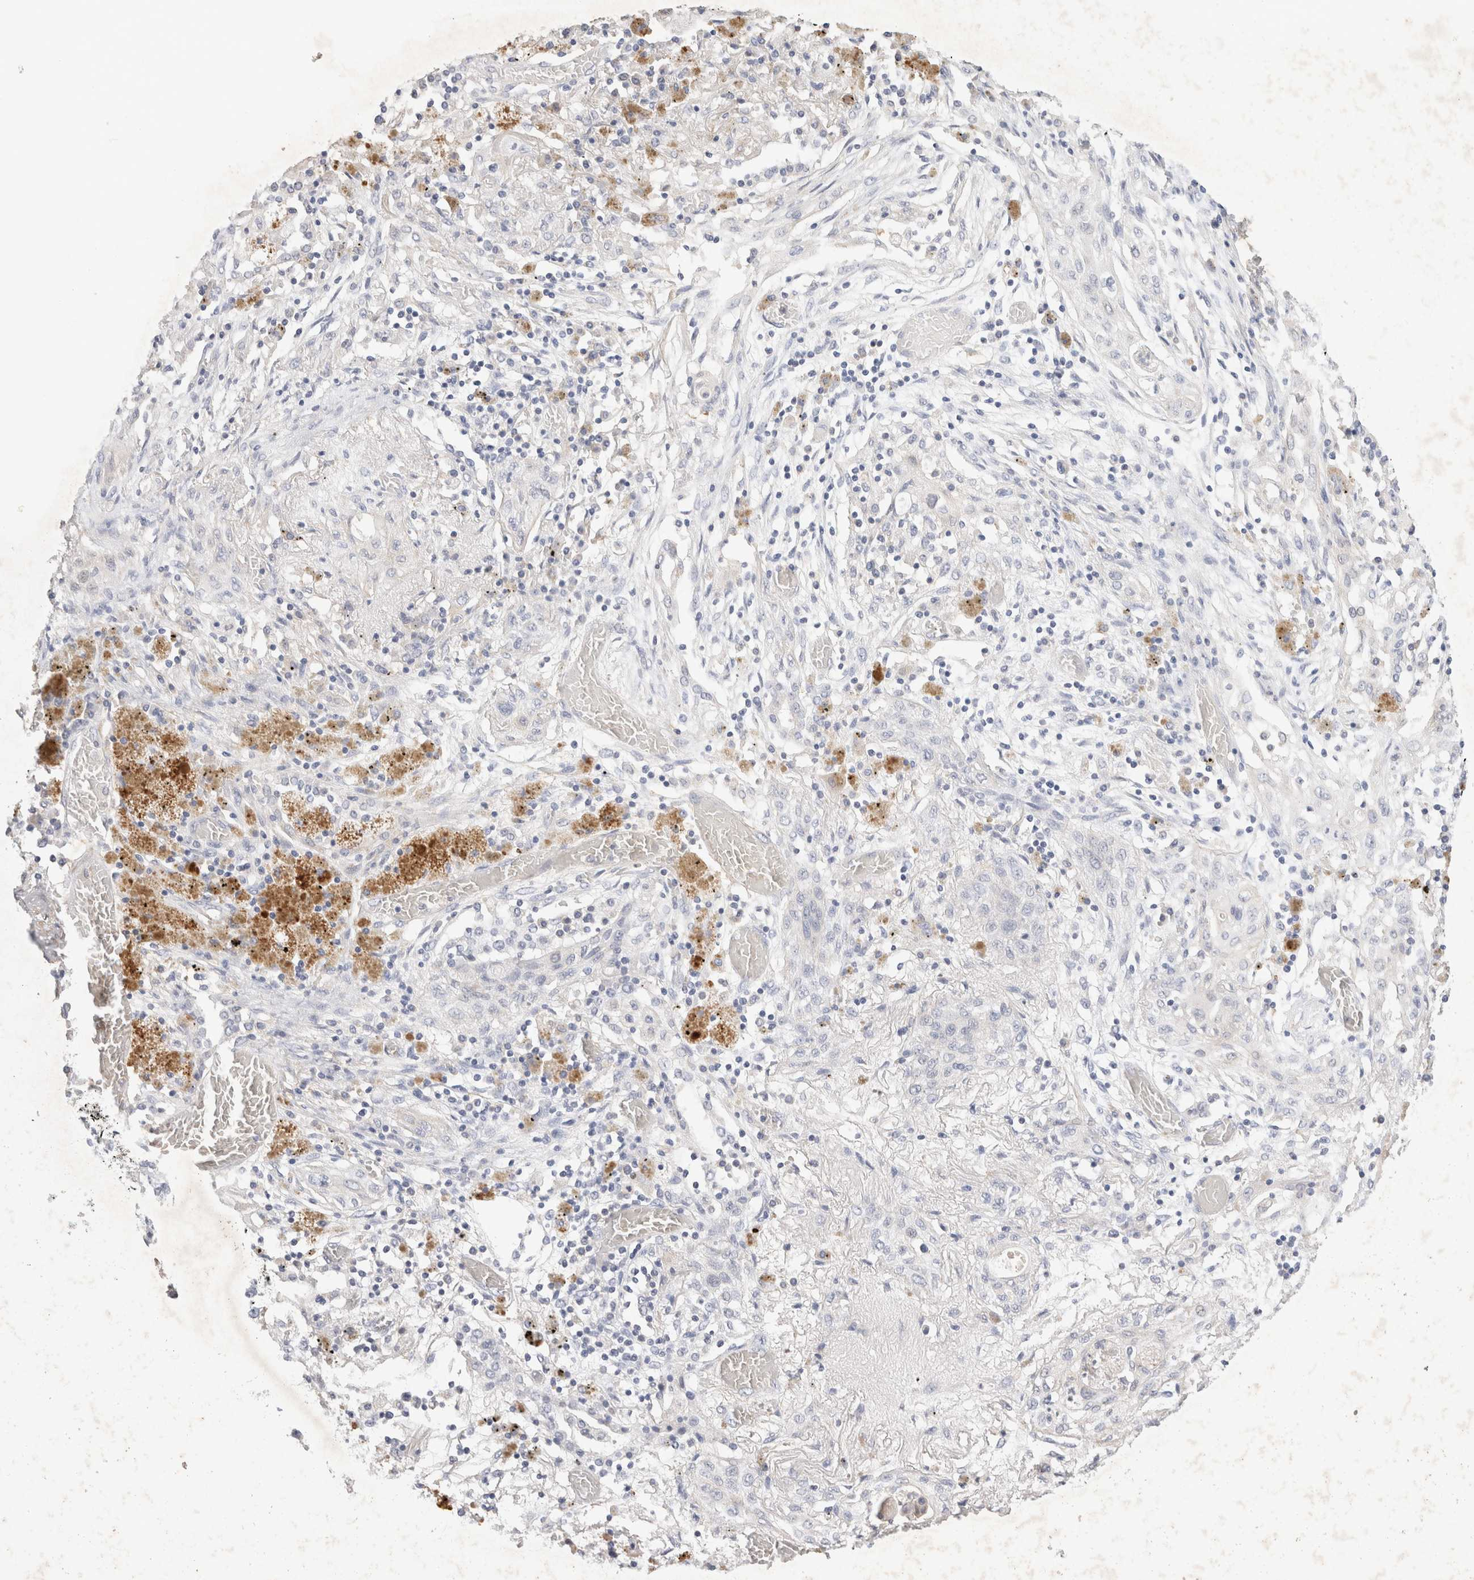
{"staining": {"intensity": "negative", "quantity": "none", "location": "none"}, "tissue": "lung cancer", "cell_type": "Tumor cells", "image_type": "cancer", "snomed": [{"axis": "morphology", "description": "Squamous cell carcinoma, NOS"}, {"axis": "topography", "description": "Lung"}], "caption": "IHC of human lung squamous cell carcinoma shows no positivity in tumor cells.", "gene": "MPP2", "patient": {"sex": "female", "age": 47}}